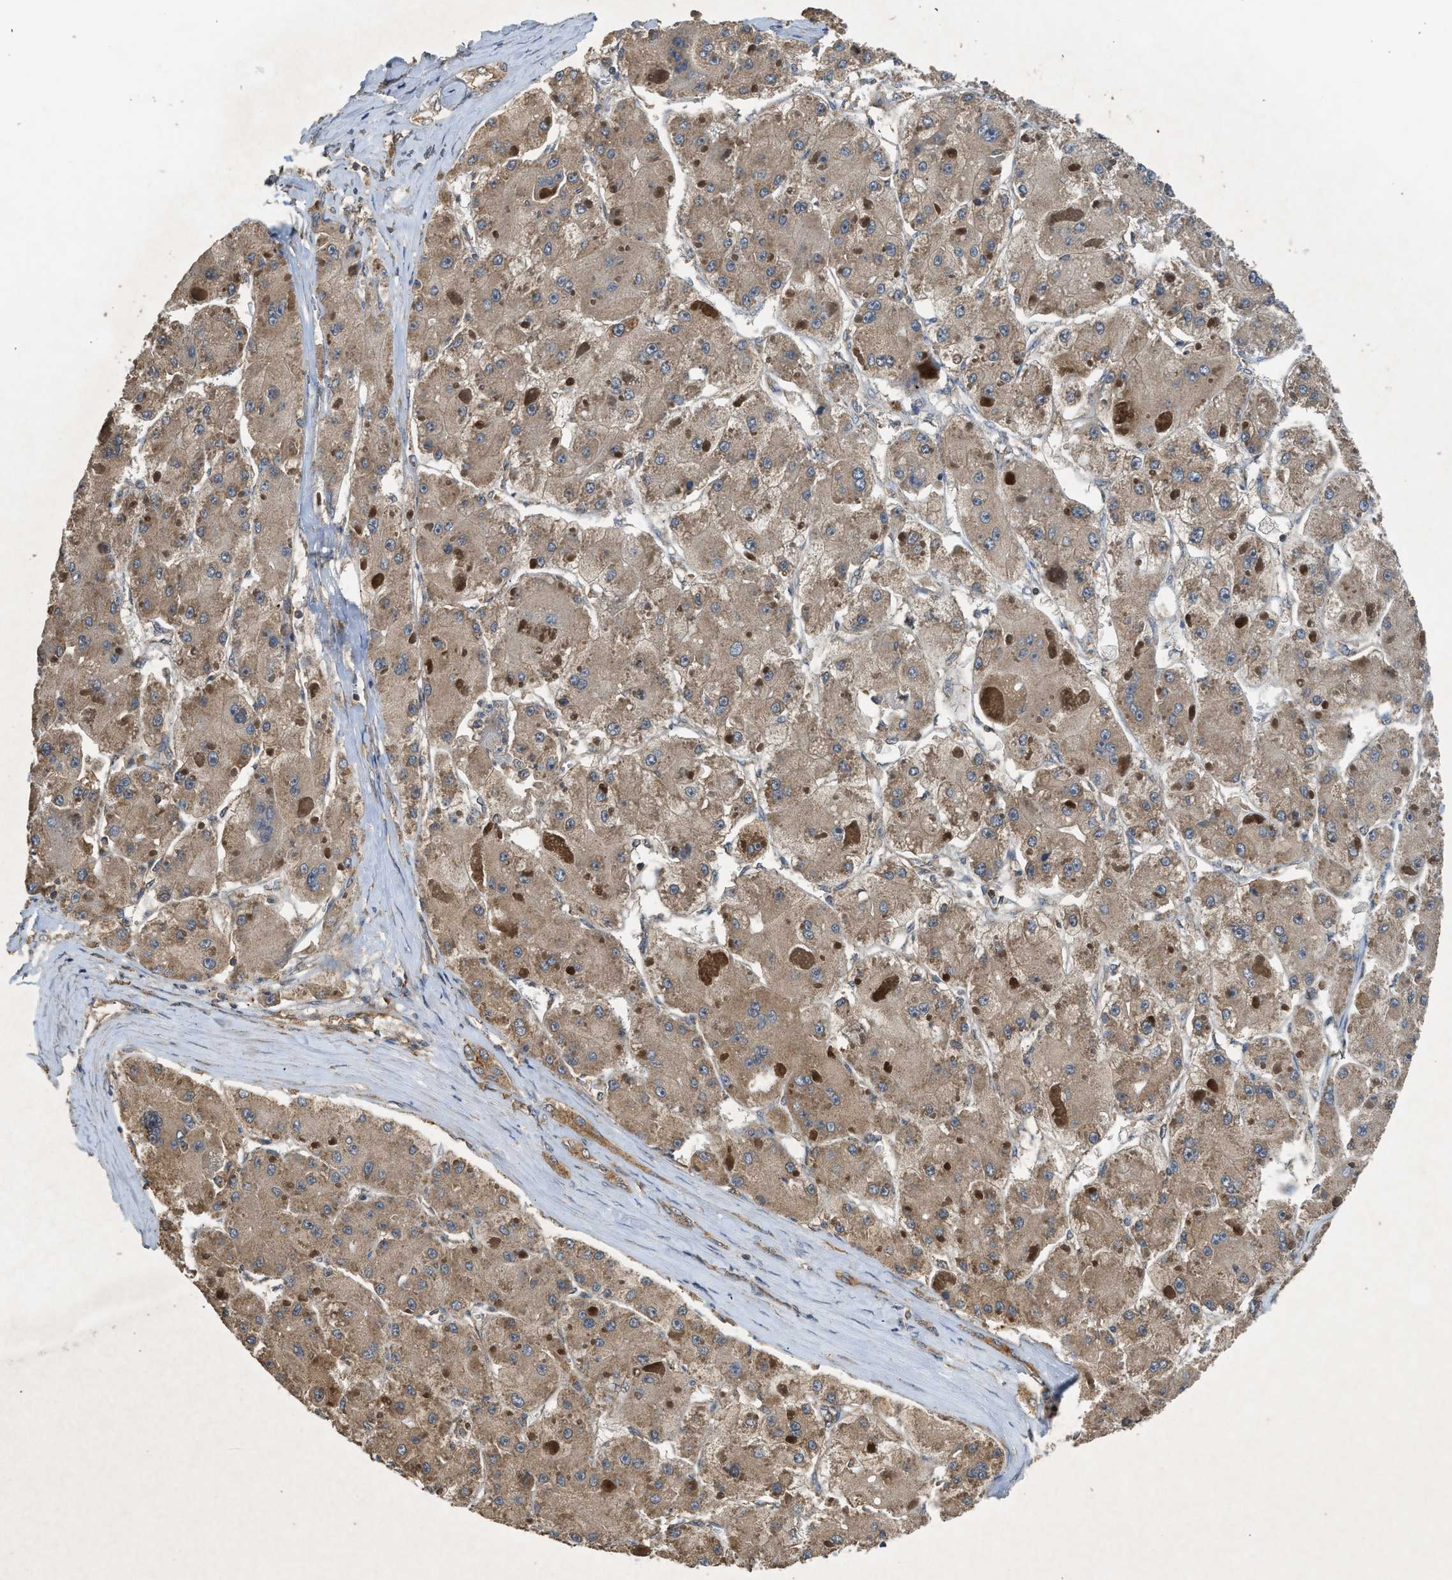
{"staining": {"intensity": "weak", "quantity": ">75%", "location": "cytoplasmic/membranous"}, "tissue": "liver cancer", "cell_type": "Tumor cells", "image_type": "cancer", "snomed": [{"axis": "morphology", "description": "Carcinoma, Hepatocellular, NOS"}, {"axis": "topography", "description": "Liver"}], "caption": "IHC photomicrograph of liver hepatocellular carcinoma stained for a protein (brown), which reveals low levels of weak cytoplasmic/membranous expression in approximately >75% of tumor cells.", "gene": "HIP1R", "patient": {"sex": "female", "age": 73}}